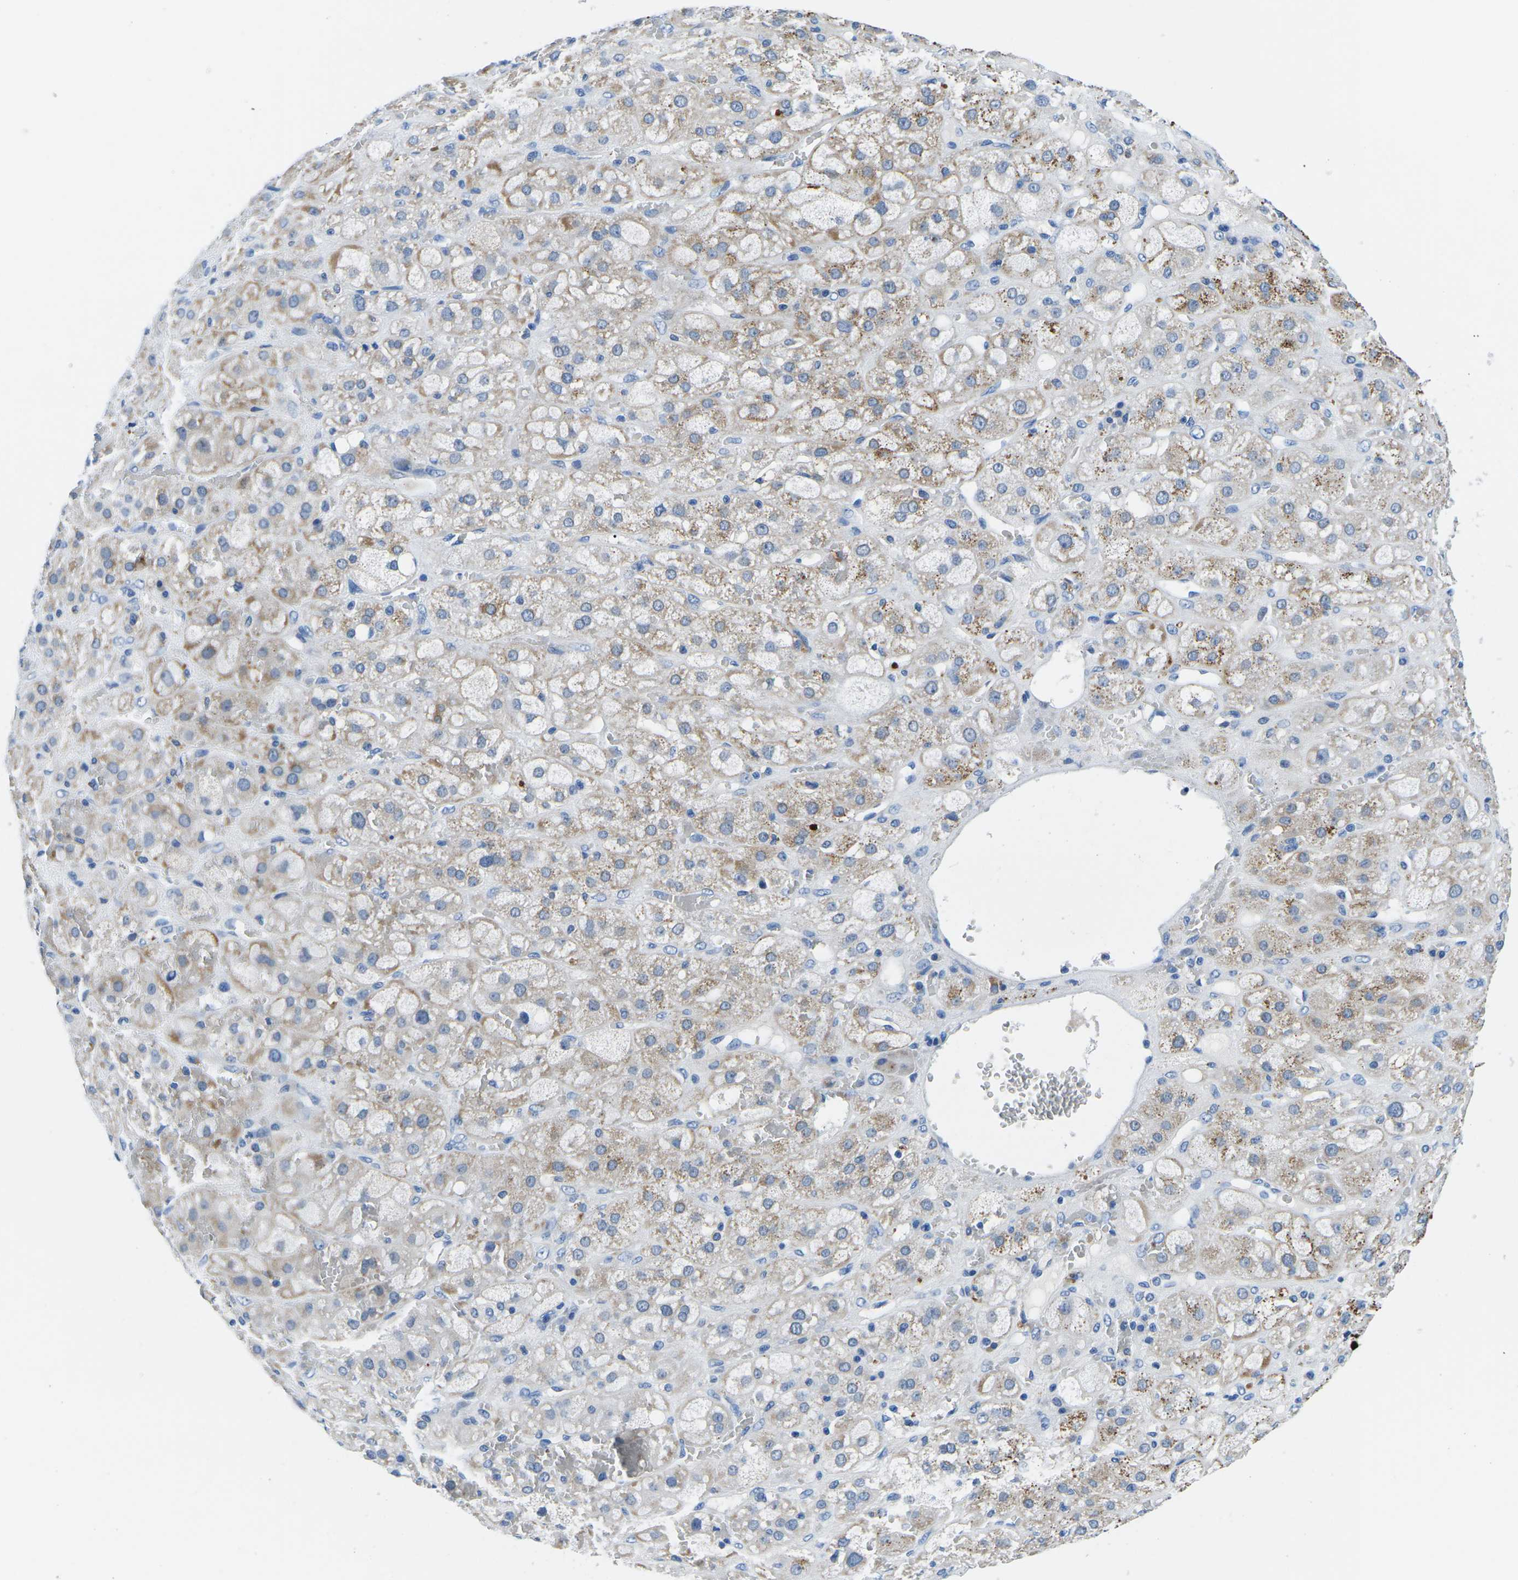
{"staining": {"intensity": "moderate", "quantity": "<25%", "location": "cytoplasmic/membranous"}, "tissue": "adrenal gland", "cell_type": "Glandular cells", "image_type": "normal", "snomed": [{"axis": "morphology", "description": "Normal tissue, NOS"}, {"axis": "topography", "description": "Adrenal gland"}], "caption": "About <25% of glandular cells in unremarkable adrenal gland reveal moderate cytoplasmic/membranous protein staining as visualized by brown immunohistochemical staining.", "gene": "TM6SF1", "patient": {"sex": "female", "age": 47}}